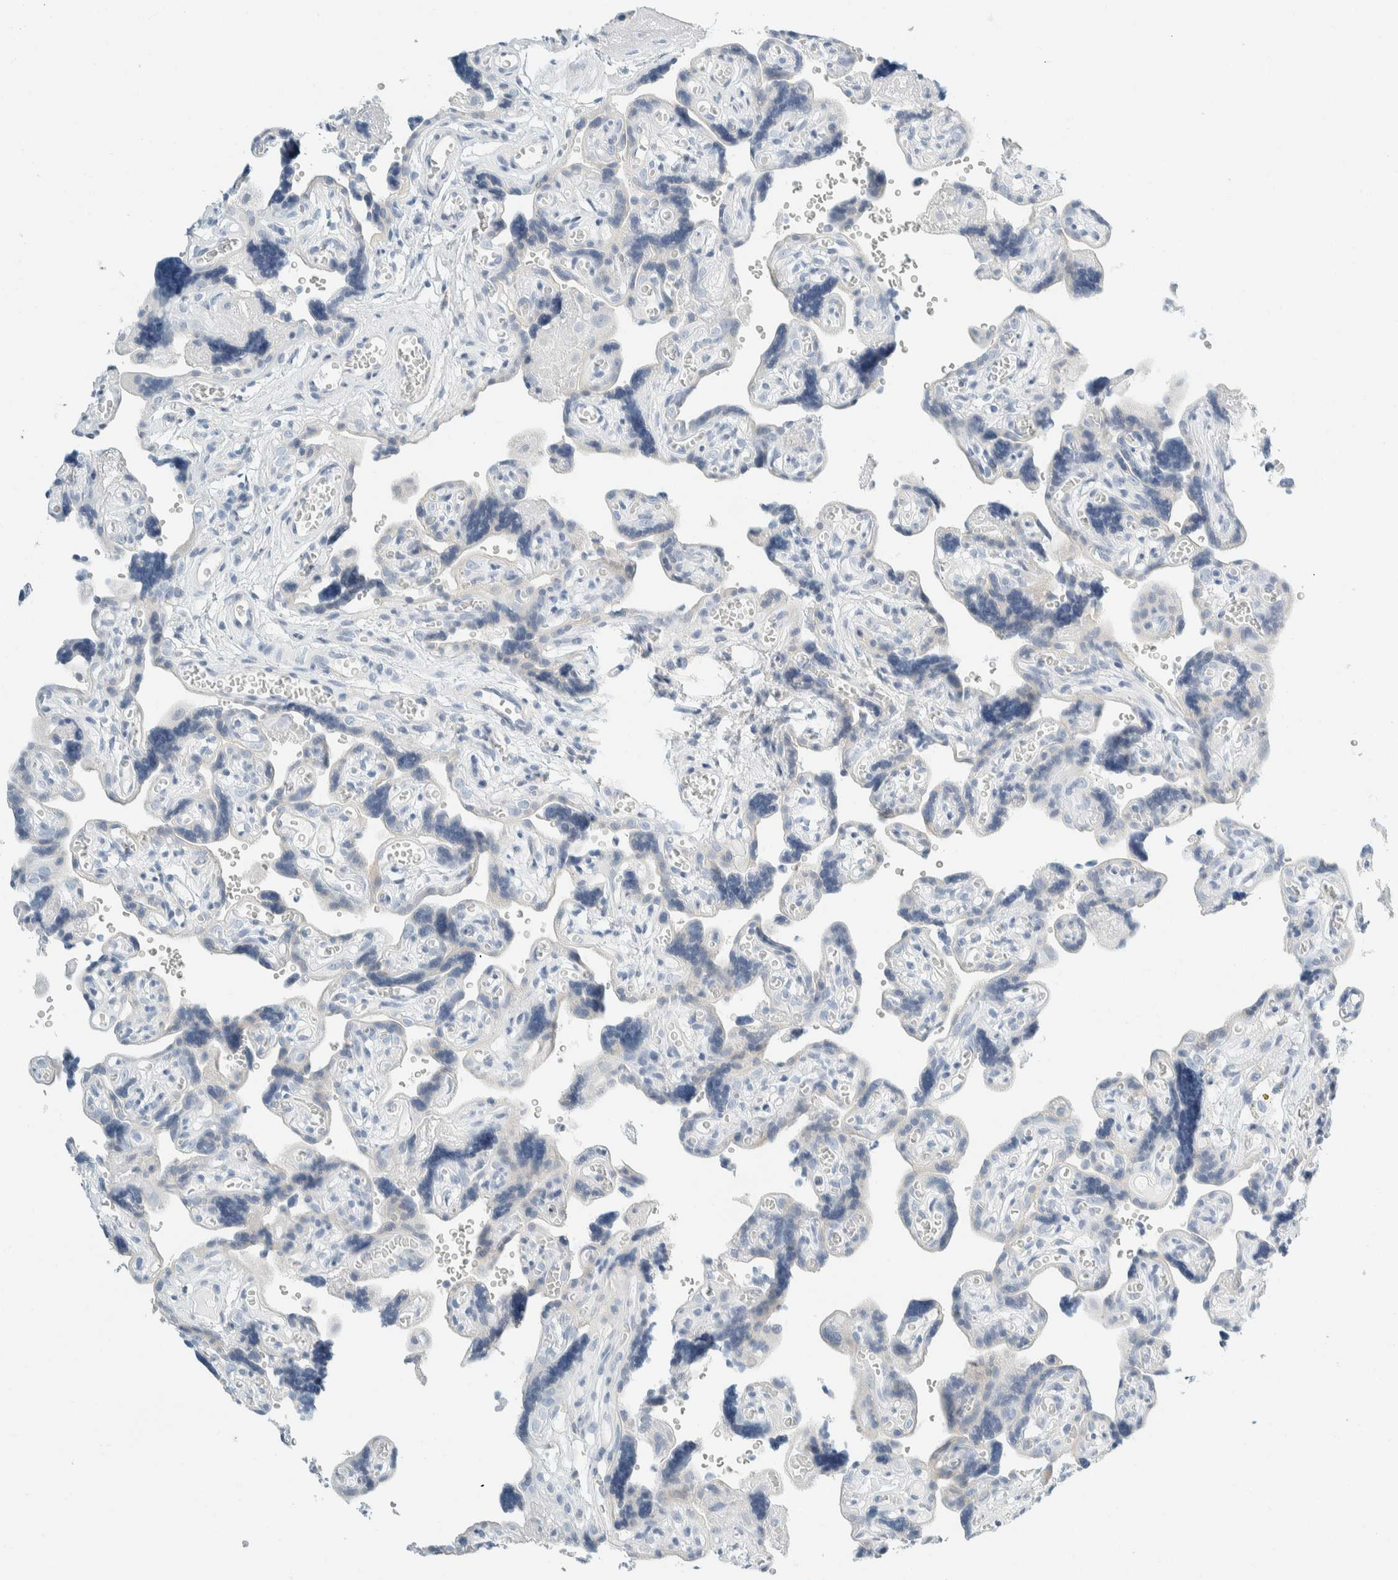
{"staining": {"intensity": "negative", "quantity": "none", "location": "none"}, "tissue": "placenta", "cell_type": "Trophoblastic cells", "image_type": "normal", "snomed": [{"axis": "morphology", "description": "Normal tissue, NOS"}, {"axis": "topography", "description": "Placenta"}], "caption": "The micrograph exhibits no significant expression in trophoblastic cells of placenta.", "gene": "ARHGAP27", "patient": {"sex": "female", "age": 30}}